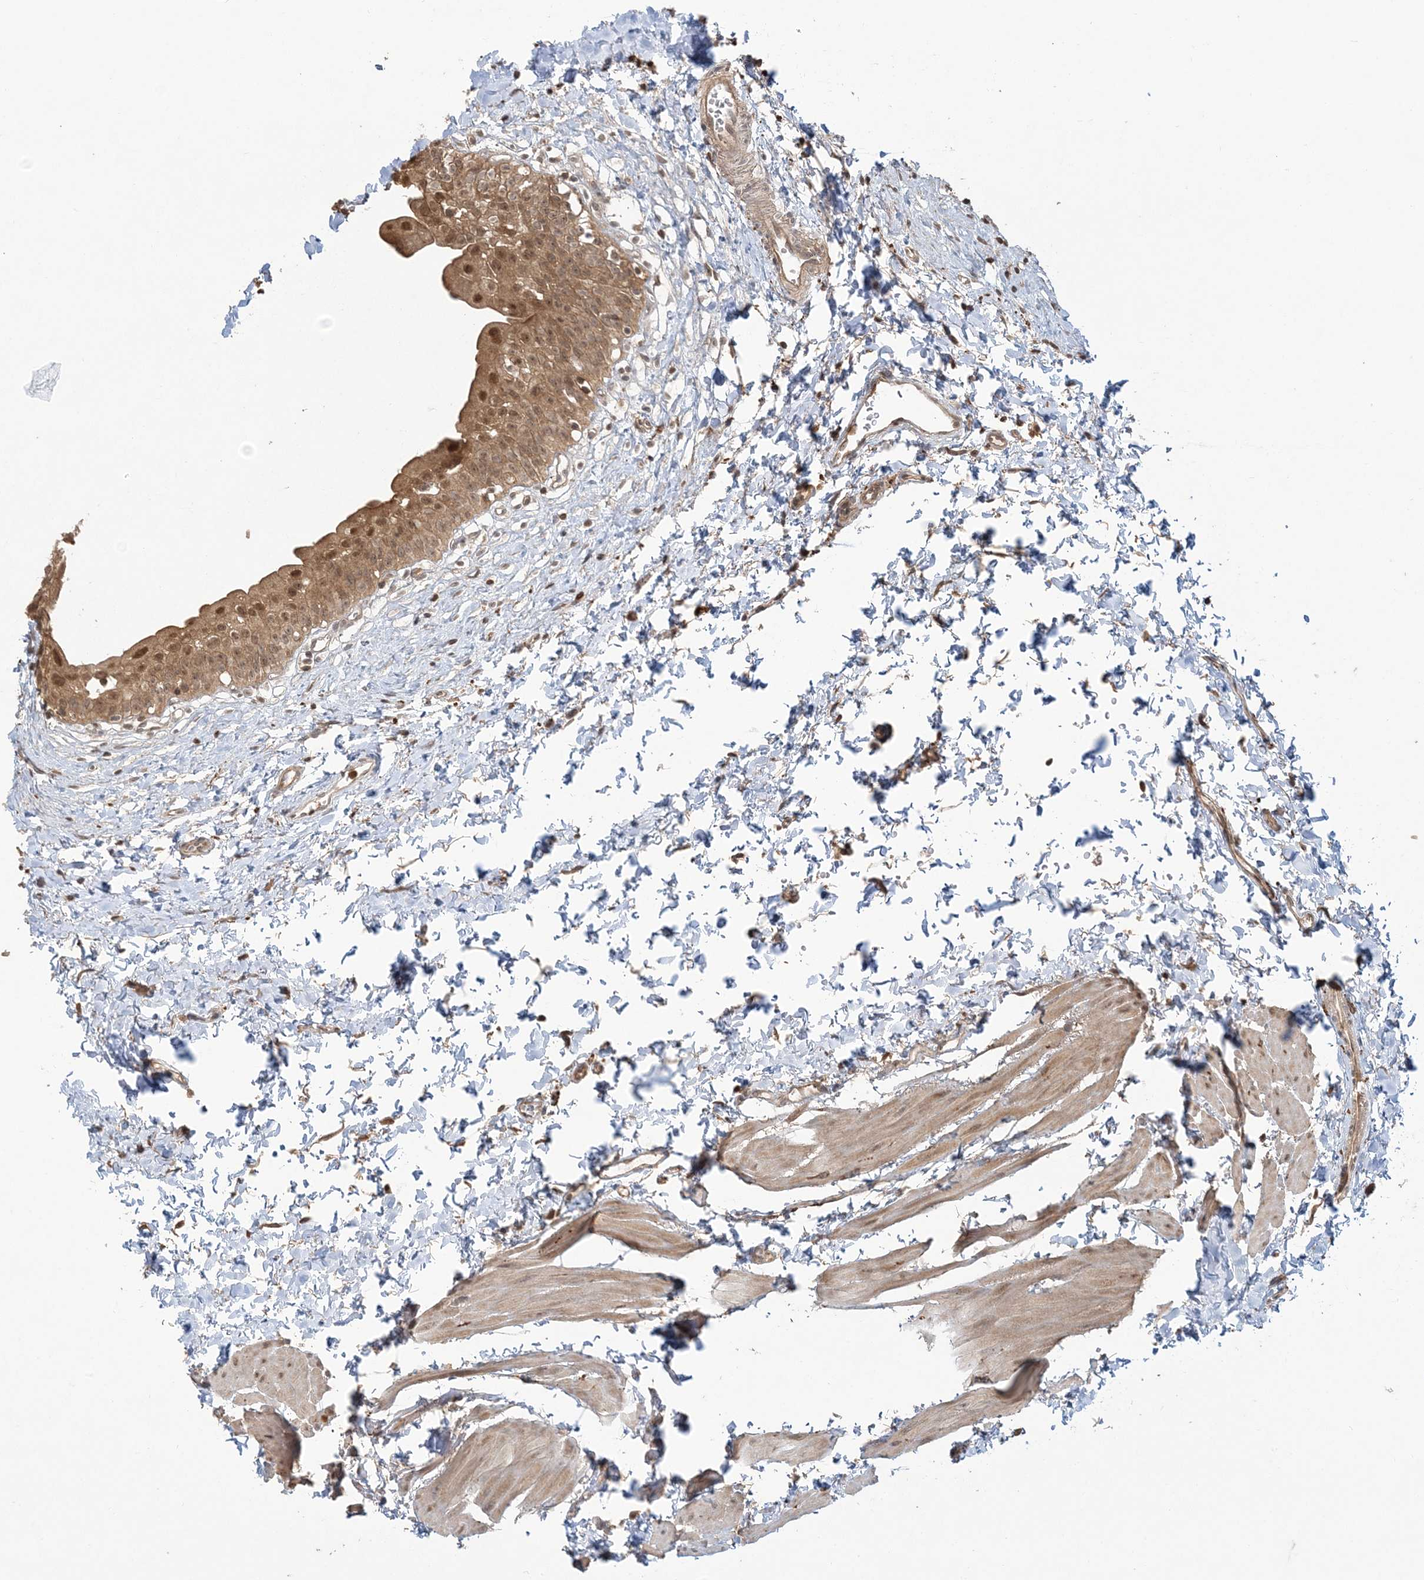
{"staining": {"intensity": "moderate", "quantity": ">75%", "location": "cytoplasmic/membranous,nuclear"}, "tissue": "urinary bladder", "cell_type": "Urothelial cells", "image_type": "normal", "snomed": [{"axis": "morphology", "description": "Normal tissue, NOS"}, {"axis": "topography", "description": "Urinary bladder"}], "caption": "Unremarkable urinary bladder exhibits moderate cytoplasmic/membranous,nuclear staining in approximately >75% of urothelial cells, visualized by immunohistochemistry. The protein of interest is stained brown, and the nuclei are stained in blue (DAB (3,3'-diaminobenzidine) IHC with brightfield microscopy, high magnification).", "gene": "CAB39", "patient": {"sex": "male", "age": 51}}